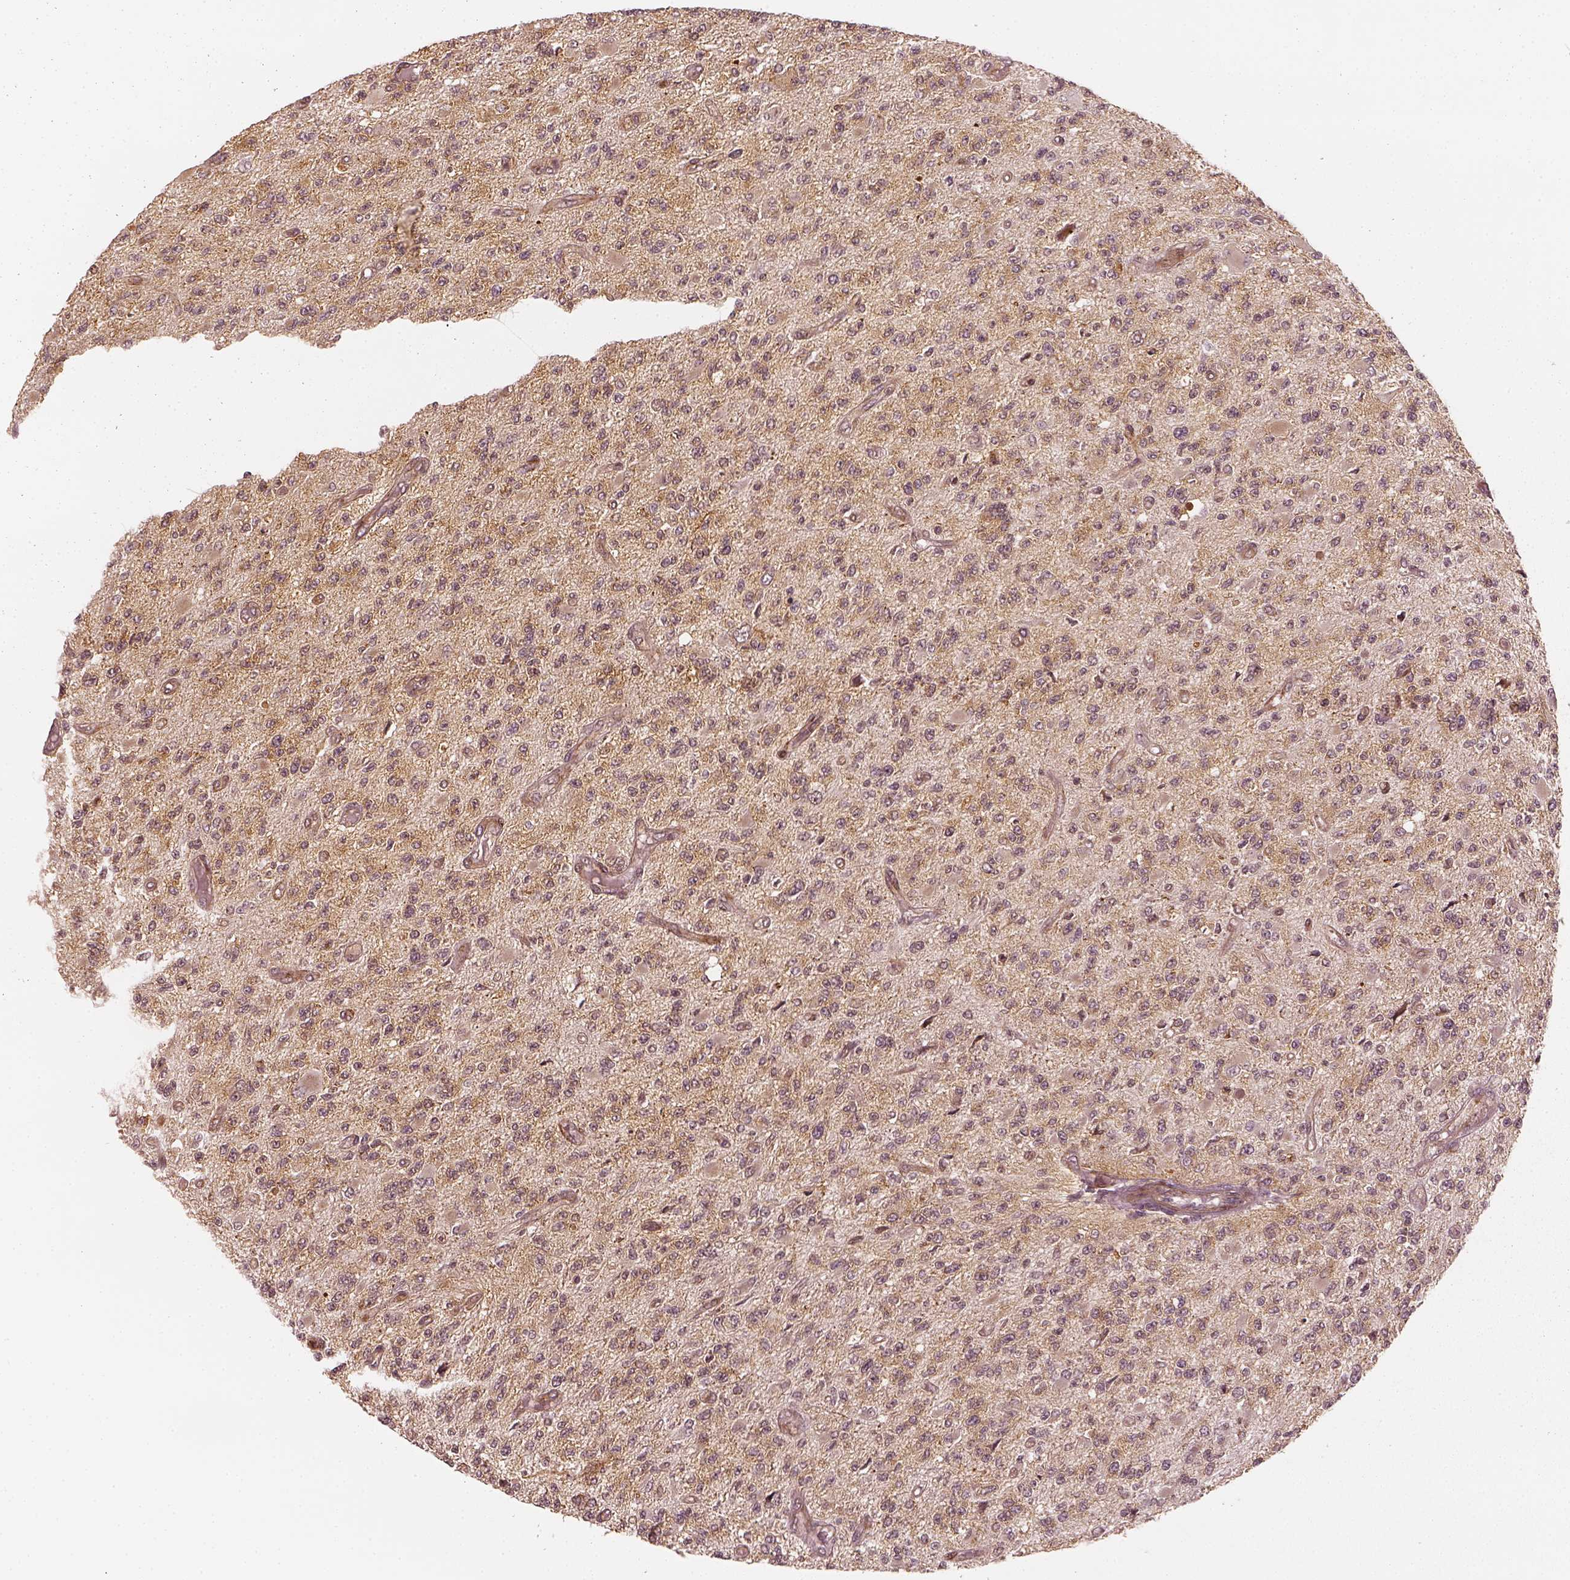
{"staining": {"intensity": "weak", "quantity": ">75%", "location": "cytoplasmic/membranous"}, "tissue": "glioma", "cell_type": "Tumor cells", "image_type": "cancer", "snomed": [{"axis": "morphology", "description": "Glioma, malignant, High grade"}, {"axis": "topography", "description": "Brain"}], "caption": "Human malignant glioma (high-grade) stained for a protein (brown) exhibits weak cytoplasmic/membranous positive staining in approximately >75% of tumor cells.", "gene": "SLC12A9", "patient": {"sex": "female", "age": 63}}